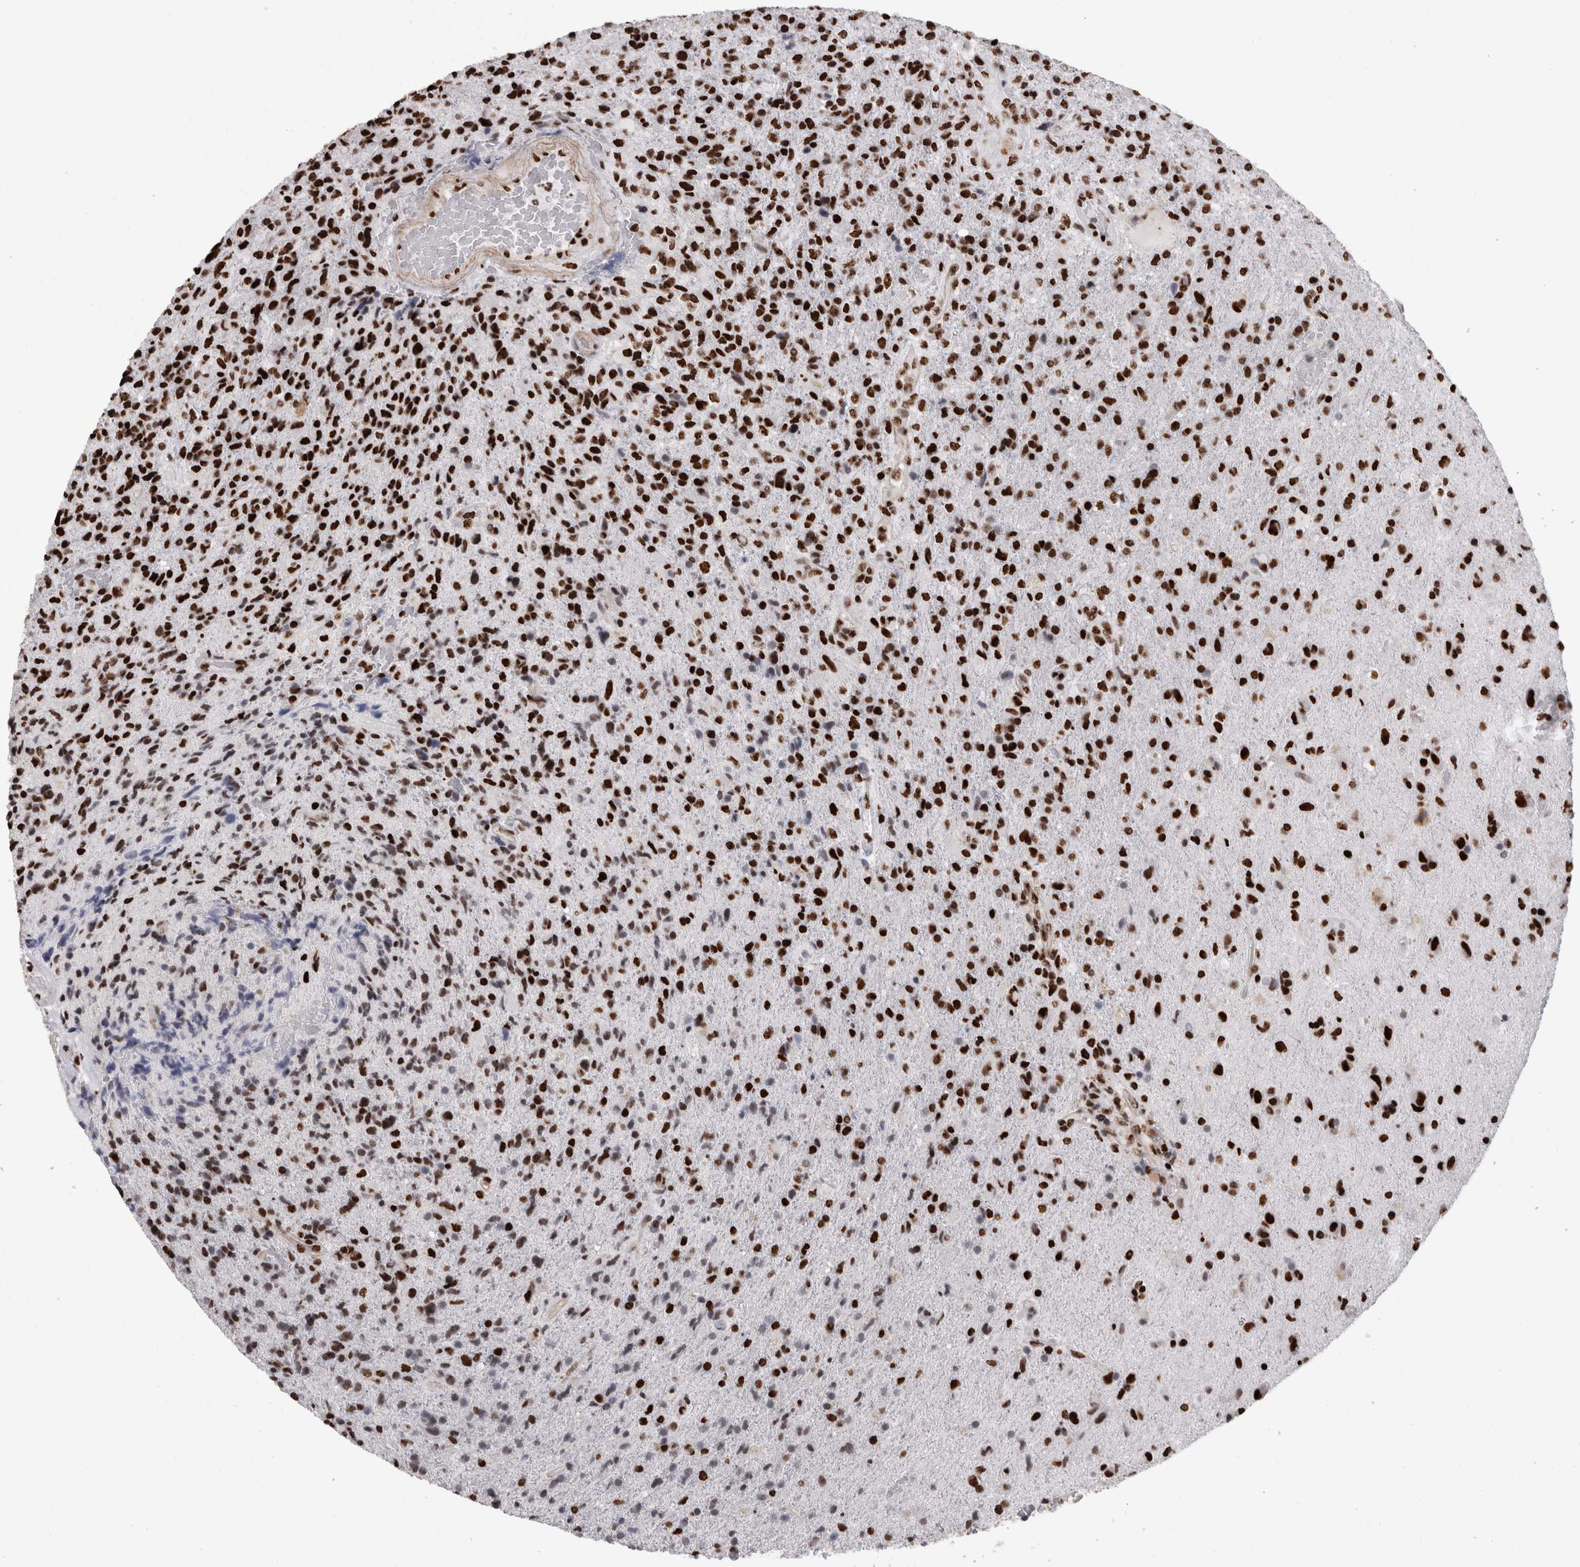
{"staining": {"intensity": "strong", "quantity": ">75%", "location": "nuclear"}, "tissue": "glioma", "cell_type": "Tumor cells", "image_type": "cancer", "snomed": [{"axis": "morphology", "description": "Glioma, malignant, High grade"}, {"axis": "topography", "description": "Brain"}], "caption": "An immunohistochemistry (IHC) image of neoplastic tissue is shown. Protein staining in brown highlights strong nuclear positivity in malignant glioma (high-grade) within tumor cells.", "gene": "HNRNPM", "patient": {"sex": "male", "age": 72}}